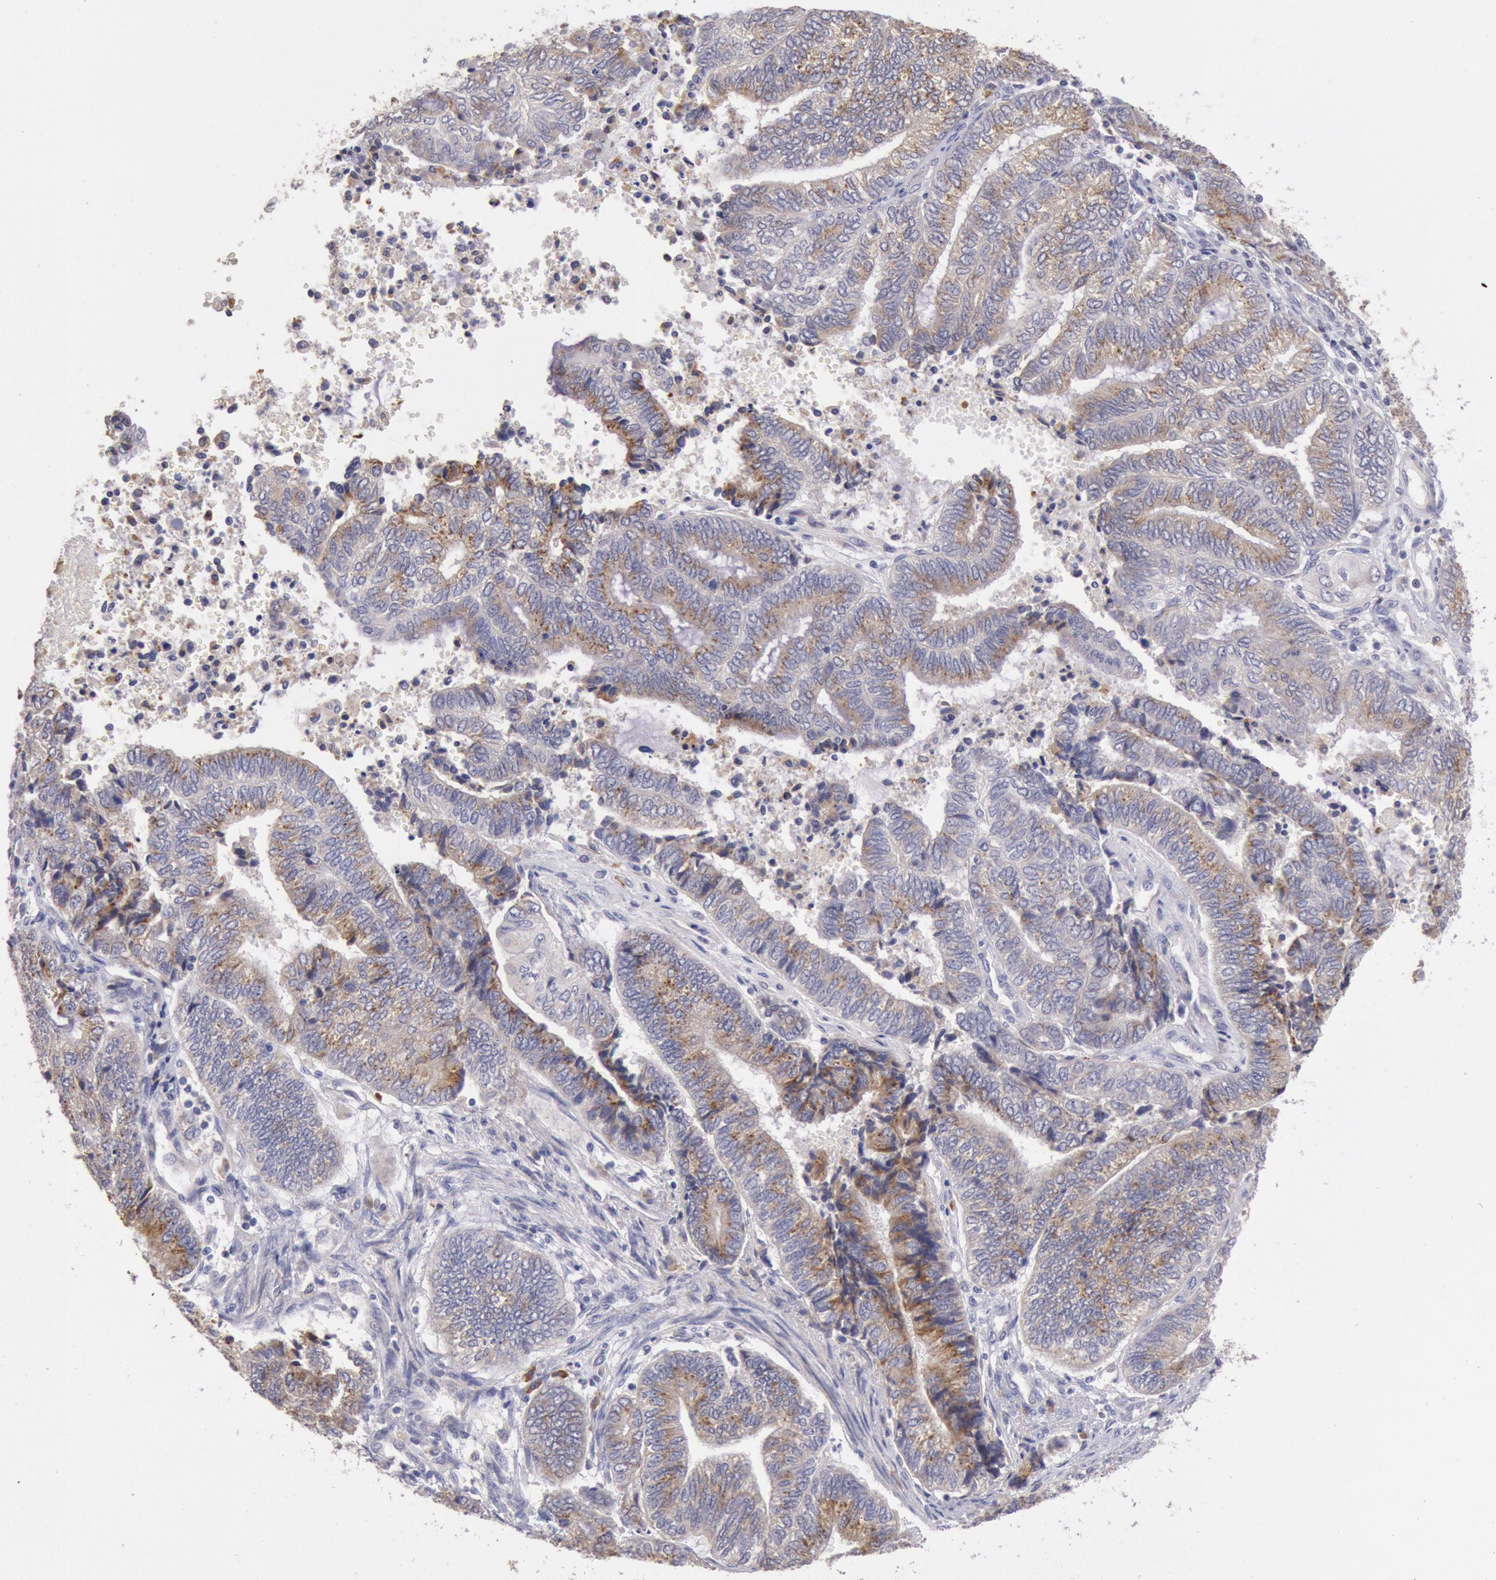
{"staining": {"intensity": "moderate", "quantity": "25%-75%", "location": "cytoplasmic/membranous"}, "tissue": "endometrial cancer", "cell_type": "Tumor cells", "image_type": "cancer", "snomed": [{"axis": "morphology", "description": "Adenocarcinoma, NOS"}, {"axis": "topography", "description": "Uterus"}, {"axis": "topography", "description": "Endometrium"}], "caption": "Protein expression analysis of endometrial cancer (adenocarcinoma) demonstrates moderate cytoplasmic/membranous staining in about 25%-75% of tumor cells.", "gene": "GAL3ST1", "patient": {"sex": "female", "age": 70}}